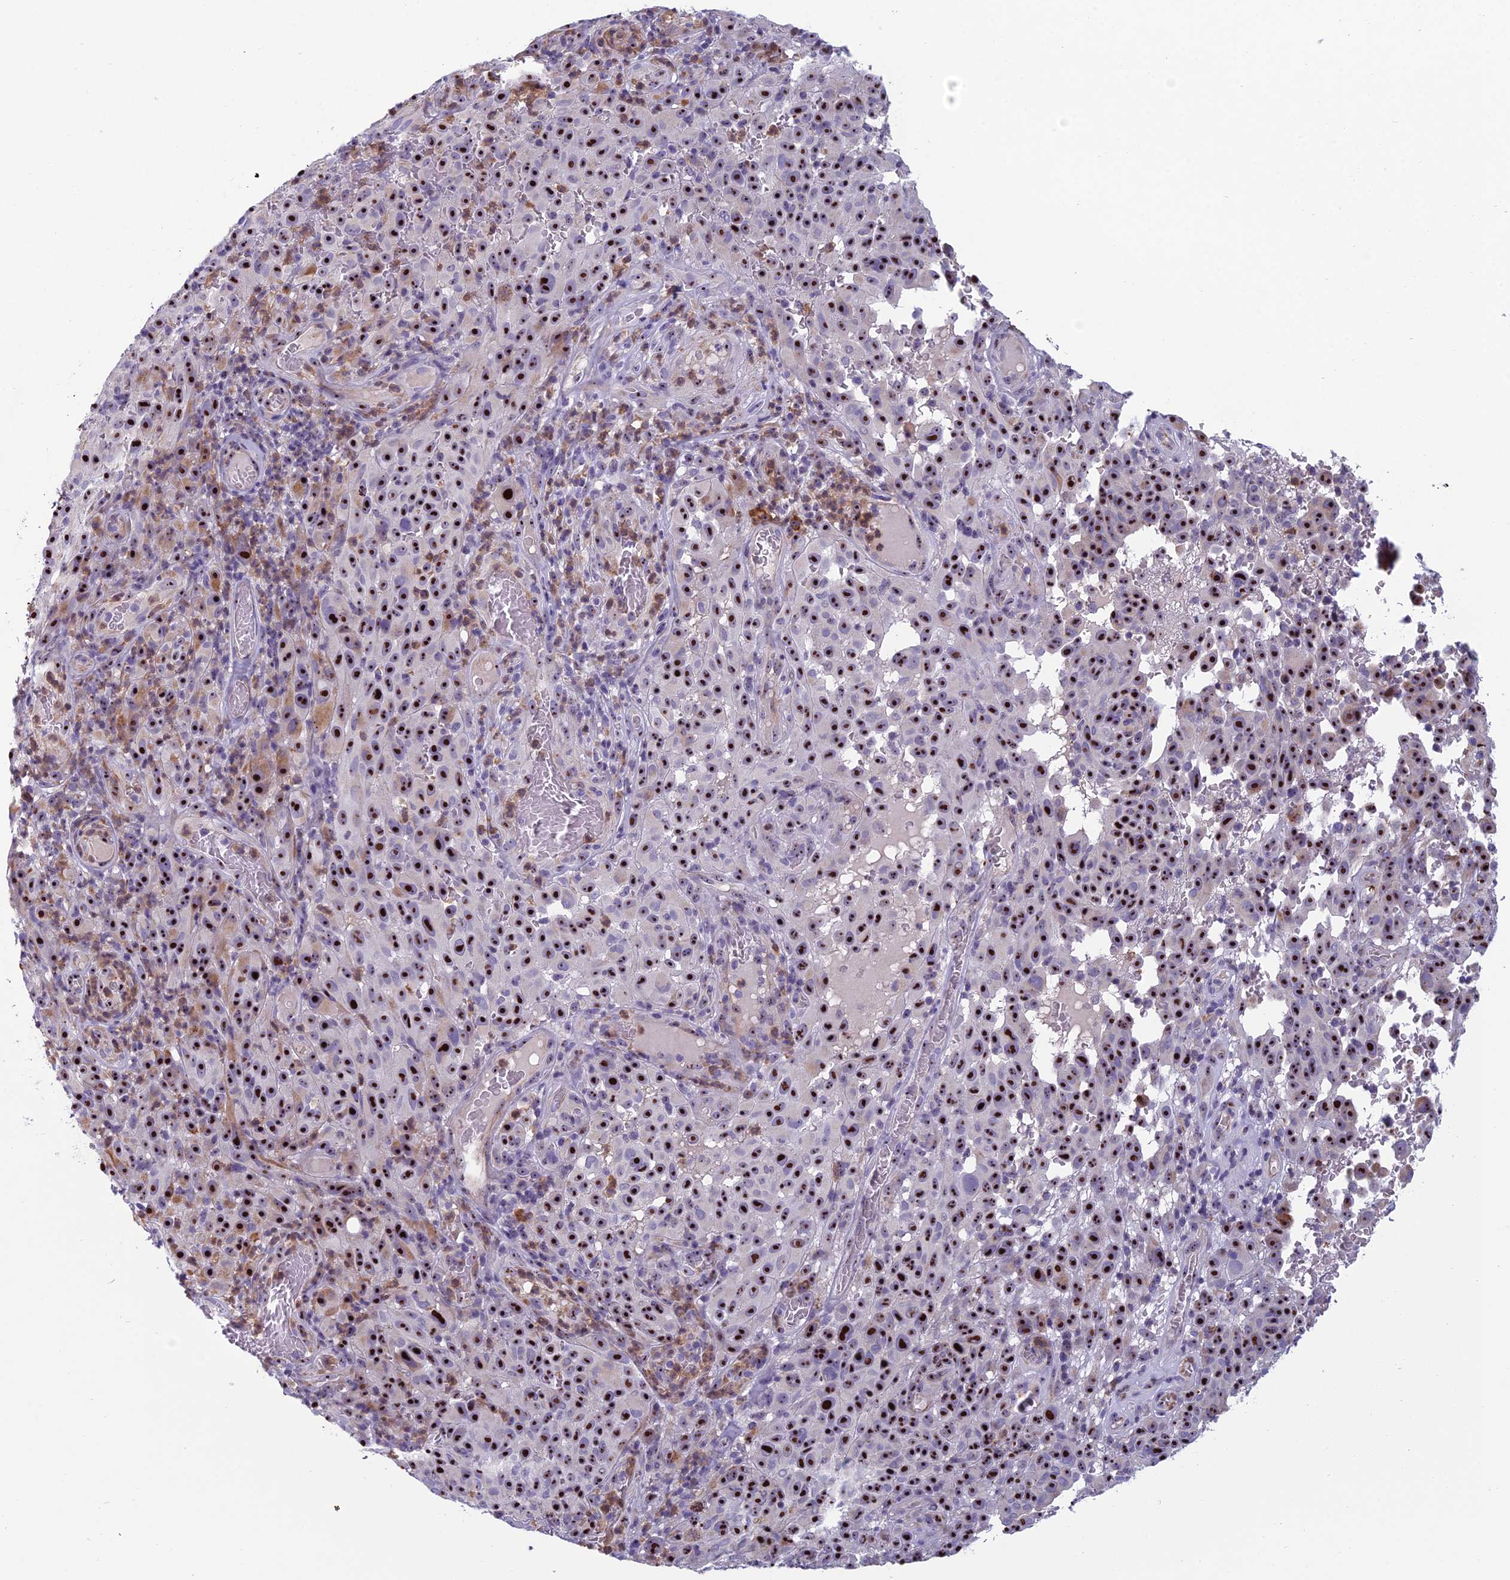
{"staining": {"intensity": "strong", "quantity": ">75%", "location": "nuclear"}, "tissue": "melanoma", "cell_type": "Tumor cells", "image_type": "cancer", "snomed": [{"axis": "morphology", "description": "Malignant melanoma, NOS"}, {"axis": "topography", "description": "Skin"}], "caption": "Malignant melanoma stained for a protein displays strong nuclear positivity in tumor cells.", "gene": "NOC2L", "patient": {"sex": "female", "age": 82}}